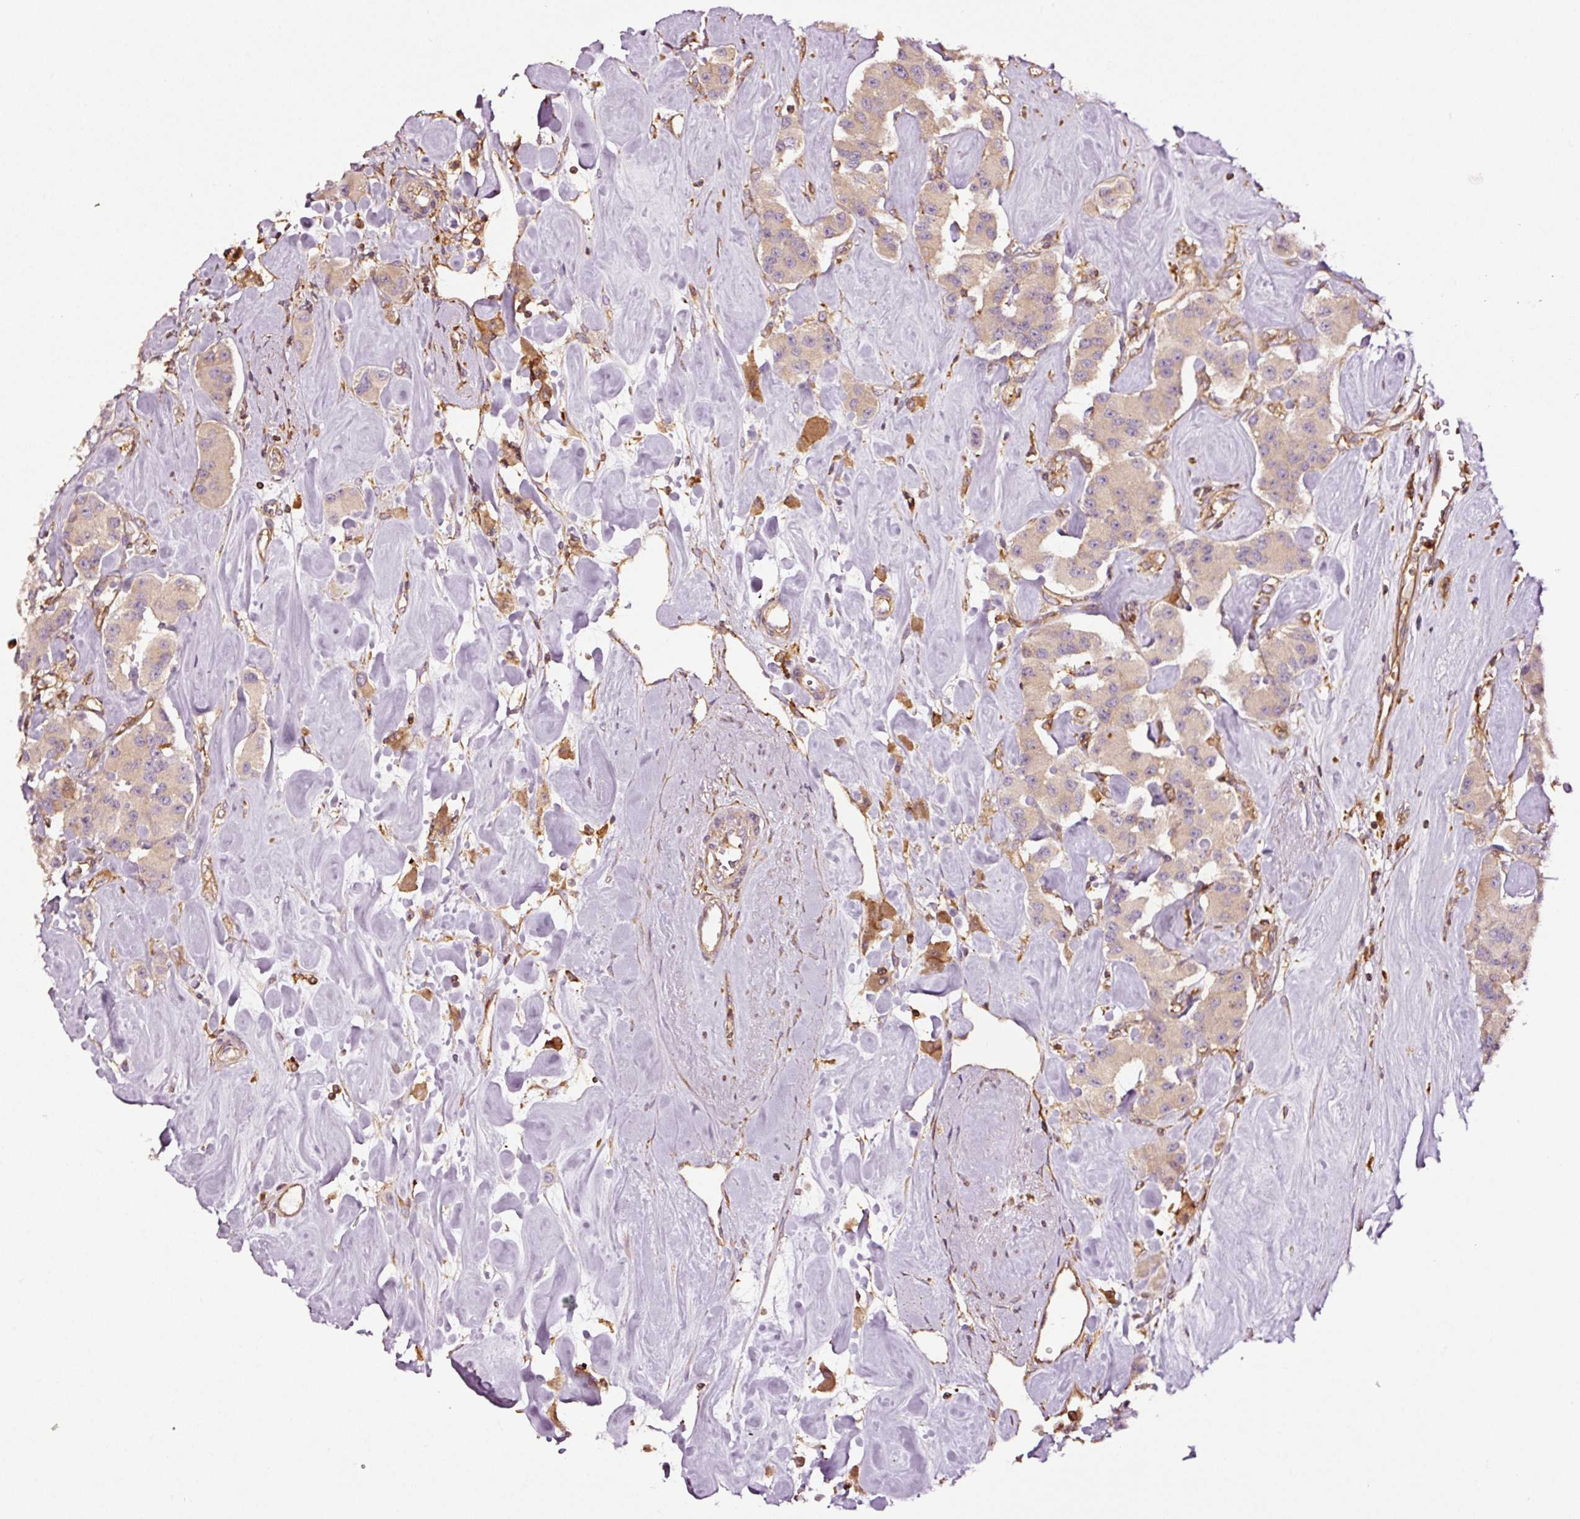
{"staining": {"intensity": "weak", "quantity": "25%-75%", "location": "cytoplasmic/membranous"}, "tissue": "carcinoid", "cell_type": "Tumor cells", "image_type": "cancer", "snomed": [{"axis": "morphology", "description": "Carcinoid, malignant, NOS"}, {"axis": "topography", "description": "Pancreas"}], "caption": "Immunohistochemistry photomicrograph of malignant carcinoid stained for a protein (brown), which shows low levels of weak cytoplasmic/membranous staining in about 25%-75% of tumor cells.", "gene": "METAP1", "patient": {"sex": "male", "age": 41}}